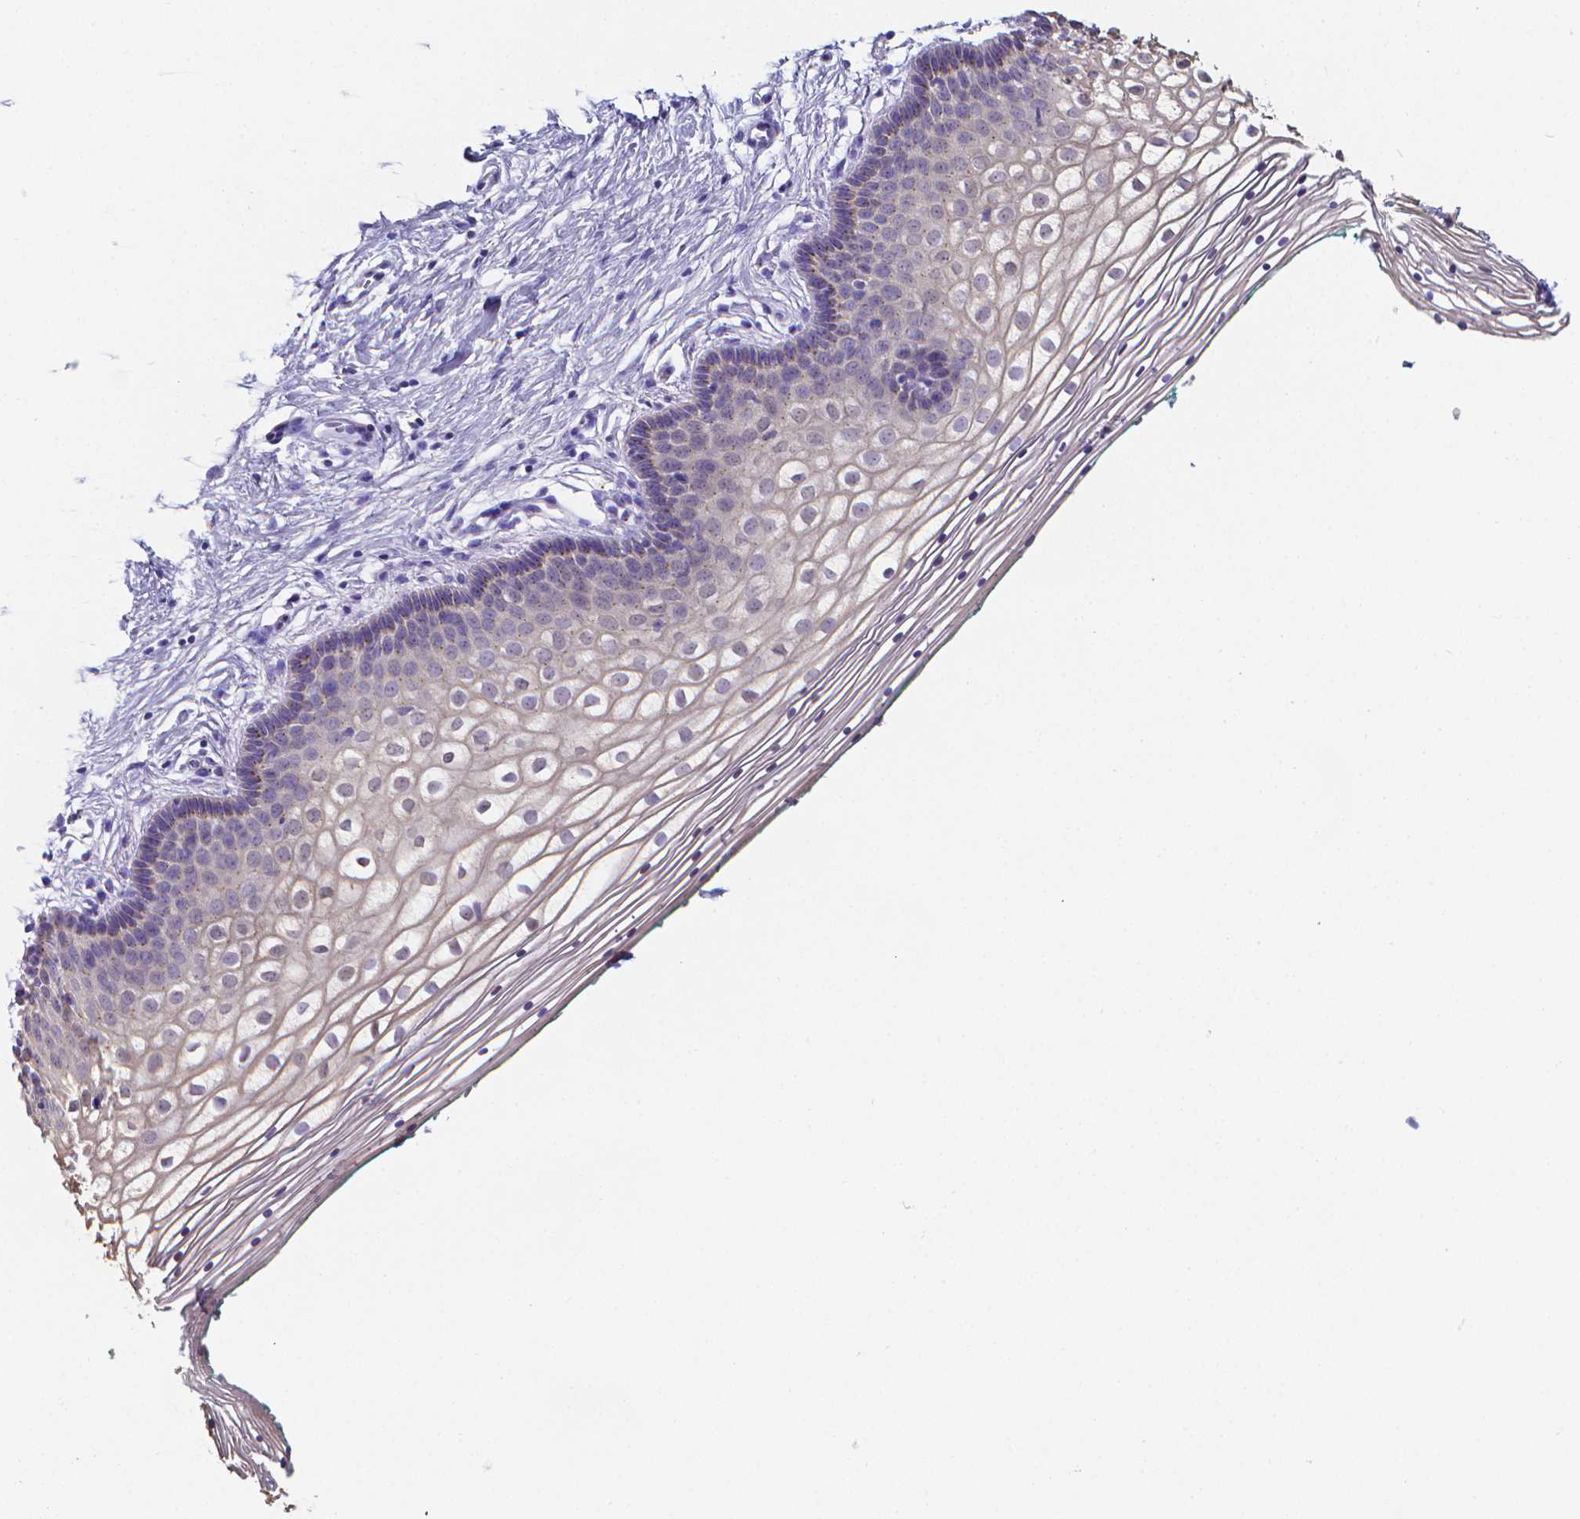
{"staining": {"intensity": "negative", "quantity": "none", "location": "none"}, "tissue": "vagina", "cell_type": "Squamous epithelial cells", "image_type": "normal", "snomed": [{"axis": "morphology", "description": "Normal tissue, NOS"}, {"axis": "topography", "description": "Vagina"}], "caption": "Squamous epithelial cells show no significant positivity in unremarkable vagina.", "gene": "LRRC73", "patient": {"sex": "female", "age": 36}}